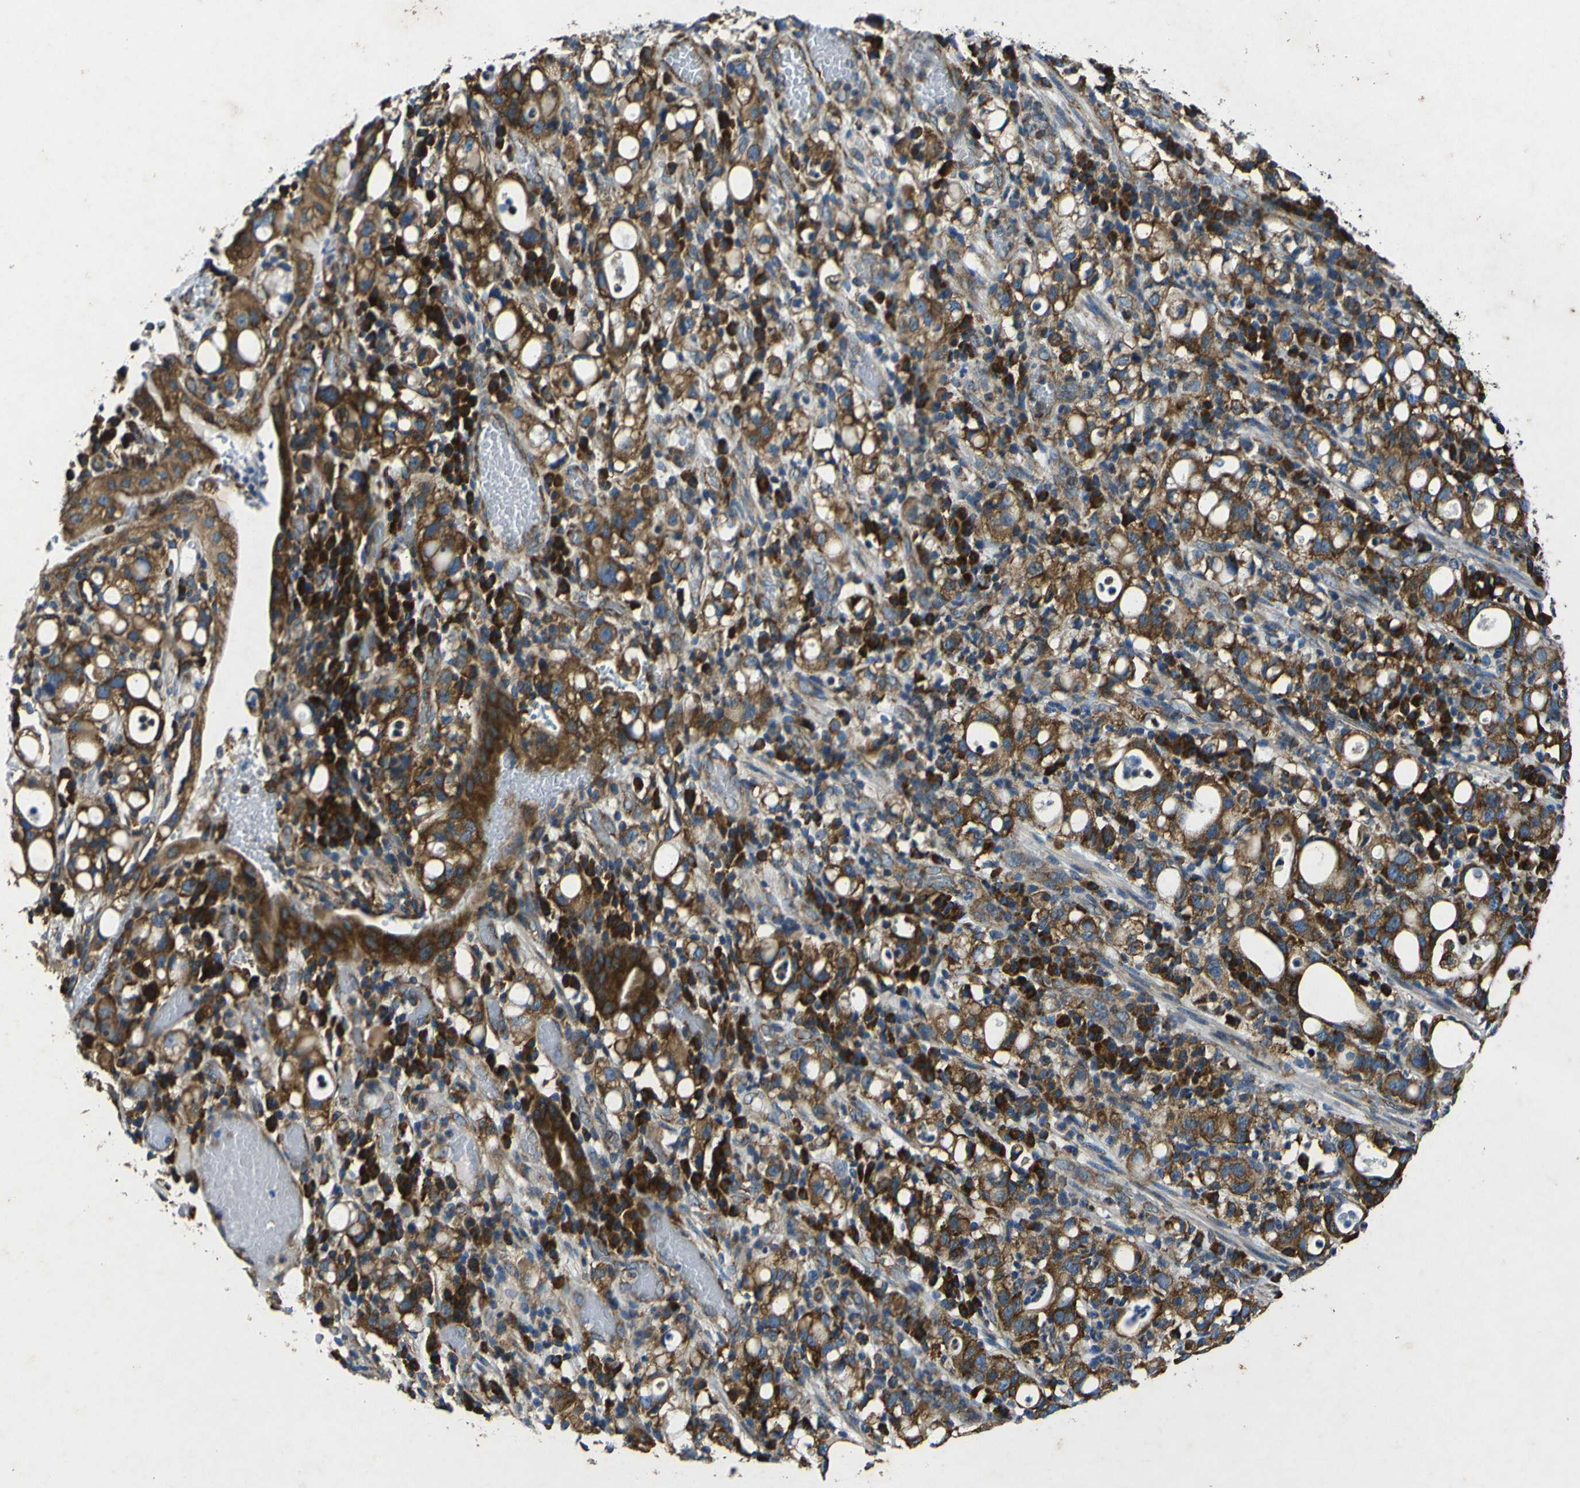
{"staining": {"intensity": "strong", "quantity": ">75%", "location": "cytoplasmic/membranous"}, "tissue": "stomach cancer", "cell_type": "Tumor cells", "image_type": "cancer", "snomed": [{"axis": "morphology", "description": "Adenocarcinoma, NOS"}, {"axis": "topography", "description": "Stomach"}], "caption": "Stomach cancer stained for a protein (brown) exhibits strong cytoplasmic/membranous positive expression in about >75% of tumor cells.", "gene": "RPSA", "patient": {"sex": "female", "age": 75}}